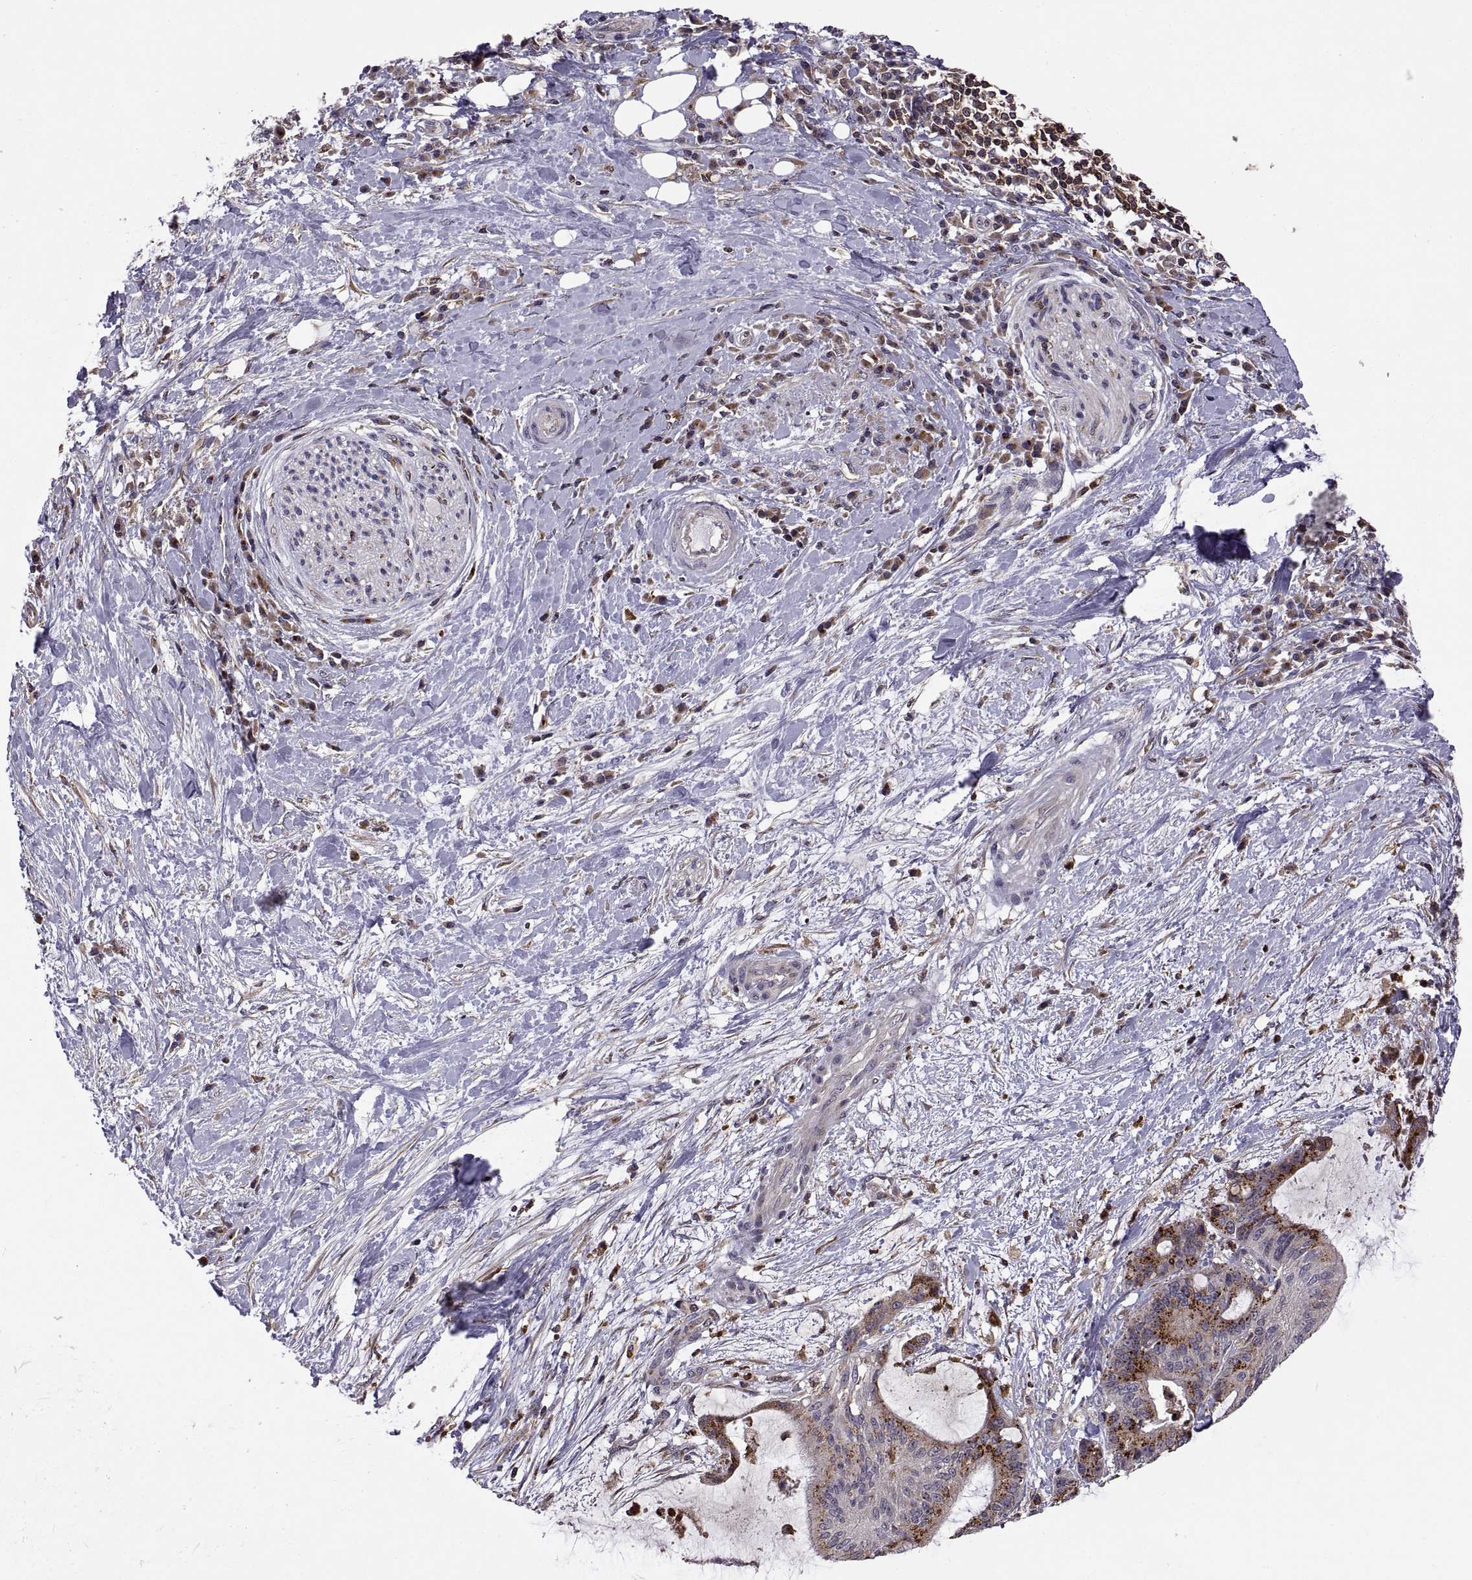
{"staining": {"intensity": "strong", "quantity": "25%-75%", "location": "cytoplasmic/membranous"}, "tissue": "liver cancer", "cell_type": "Tumor cells", "image_type": "cancer", "snomed": [{"axis": "morphology", "description": "Cholangiocarcinoma"}, {"axis": "topography", "description": "Liver"}], "caption": "Liver cancer (cholangiocarcinoma) tissue displays strong cytoplasmic/membranous positivity in approximately 25%-75% of tumor cells The staining was performed using DAB (3,3'-diaminobenzidine), with brown indicating positive protein expression. Nuclei are stained blue with hematoxylin.", "gene": "ACAP1", "patient": {"sex": "female", "age": 73}}